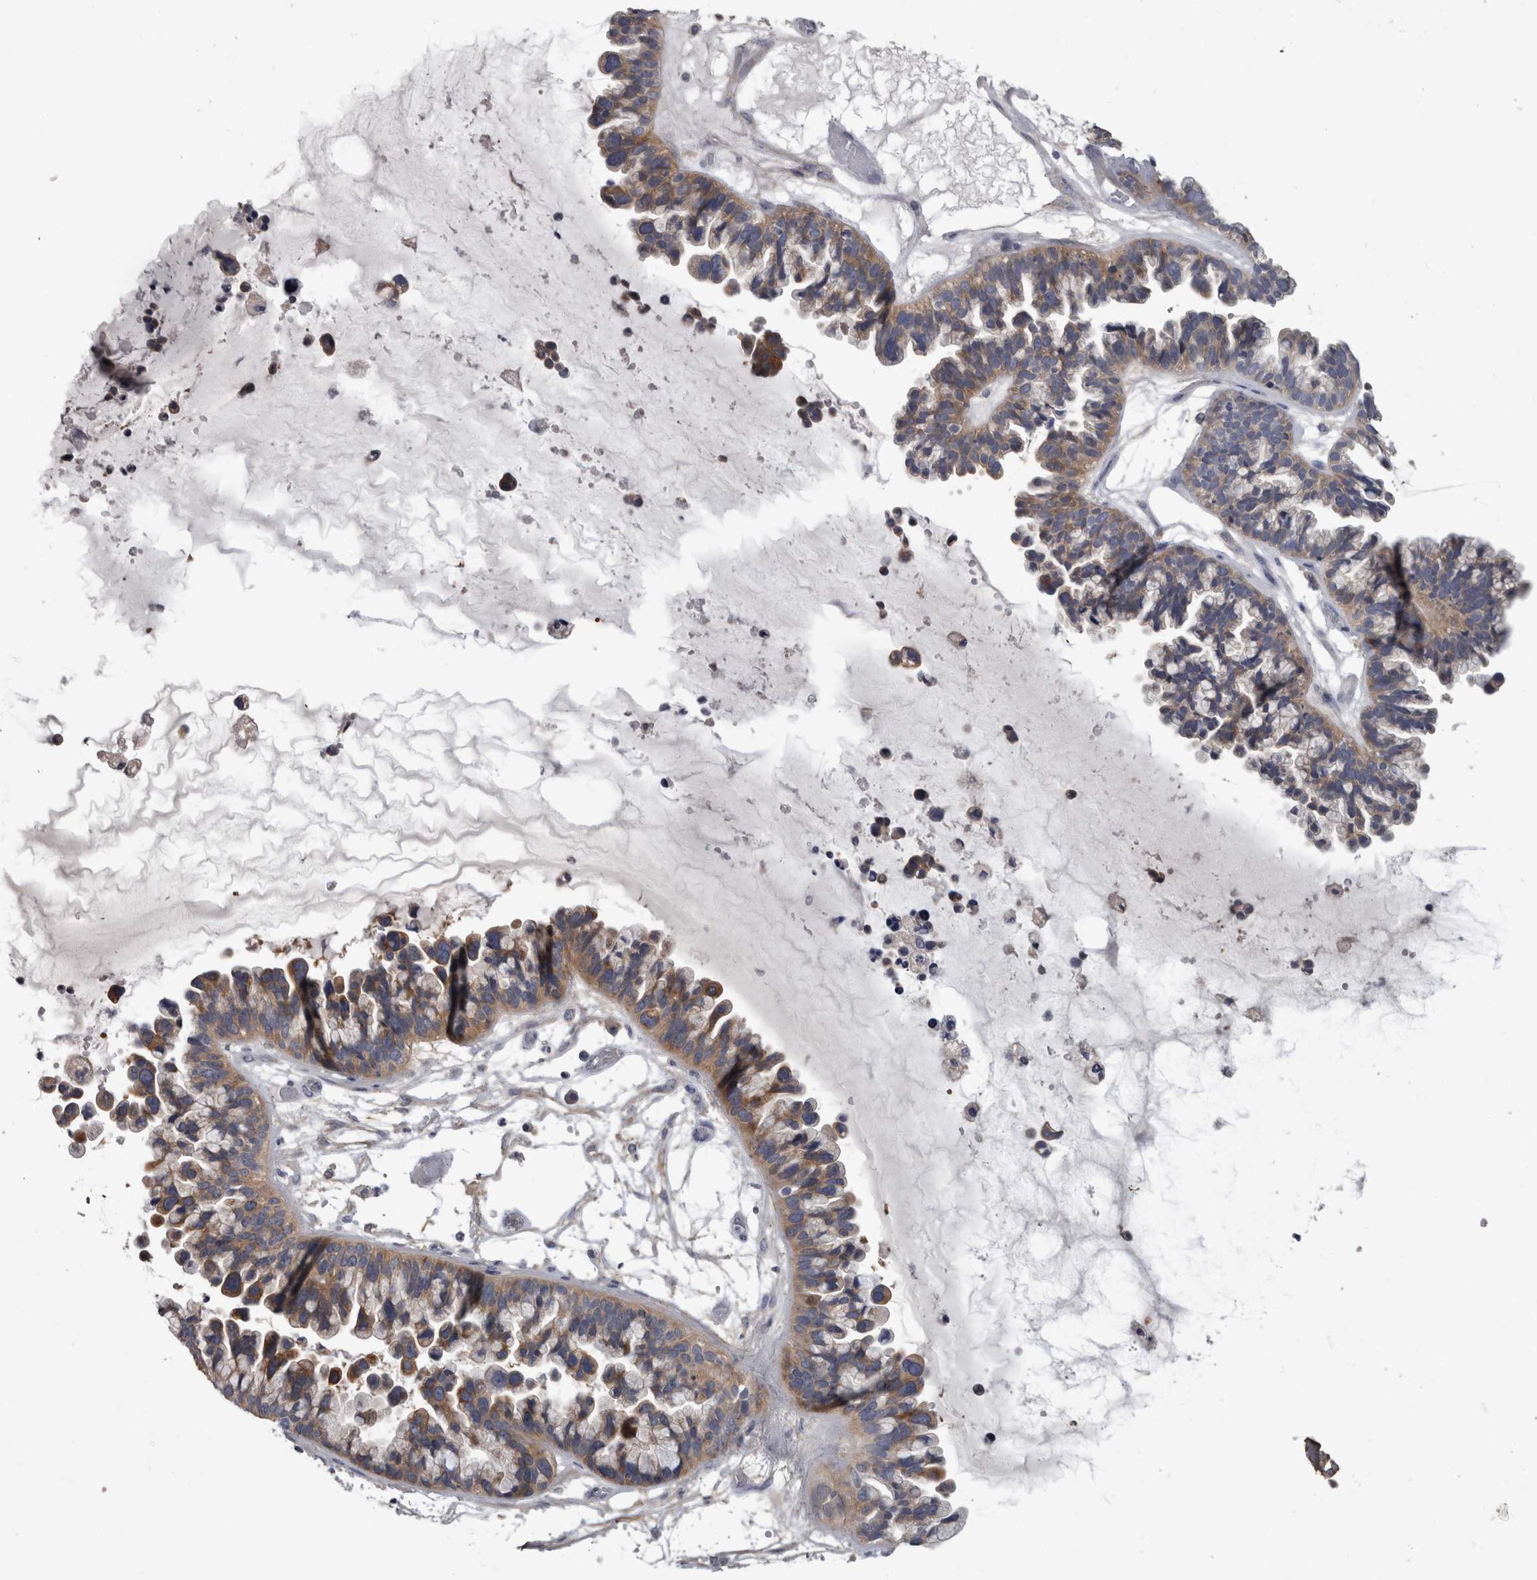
{"staining": {"intensity": "moderate", "quantity": ">75%", "location": "cytoplasmic/membranous"}, "tissue": "ovarian cancer", "cell_type": "Tumor cells", "image_type": "cancer", "snomed": [{"axis": "morphology", "description": "Cystadenocarcinoma, serous, NOS"}, {"axis": "topography", "description": "Ovary"}], "caption": "The photomicrograph exhibits staining of ovarian serous cystadenocarcinoma, revealing moderate cytoplasmic/membranous protein positivity (brown color) within tumor cells.", "gene": "EFEMP2", "patient": {"sex": "female", "age": 56}}